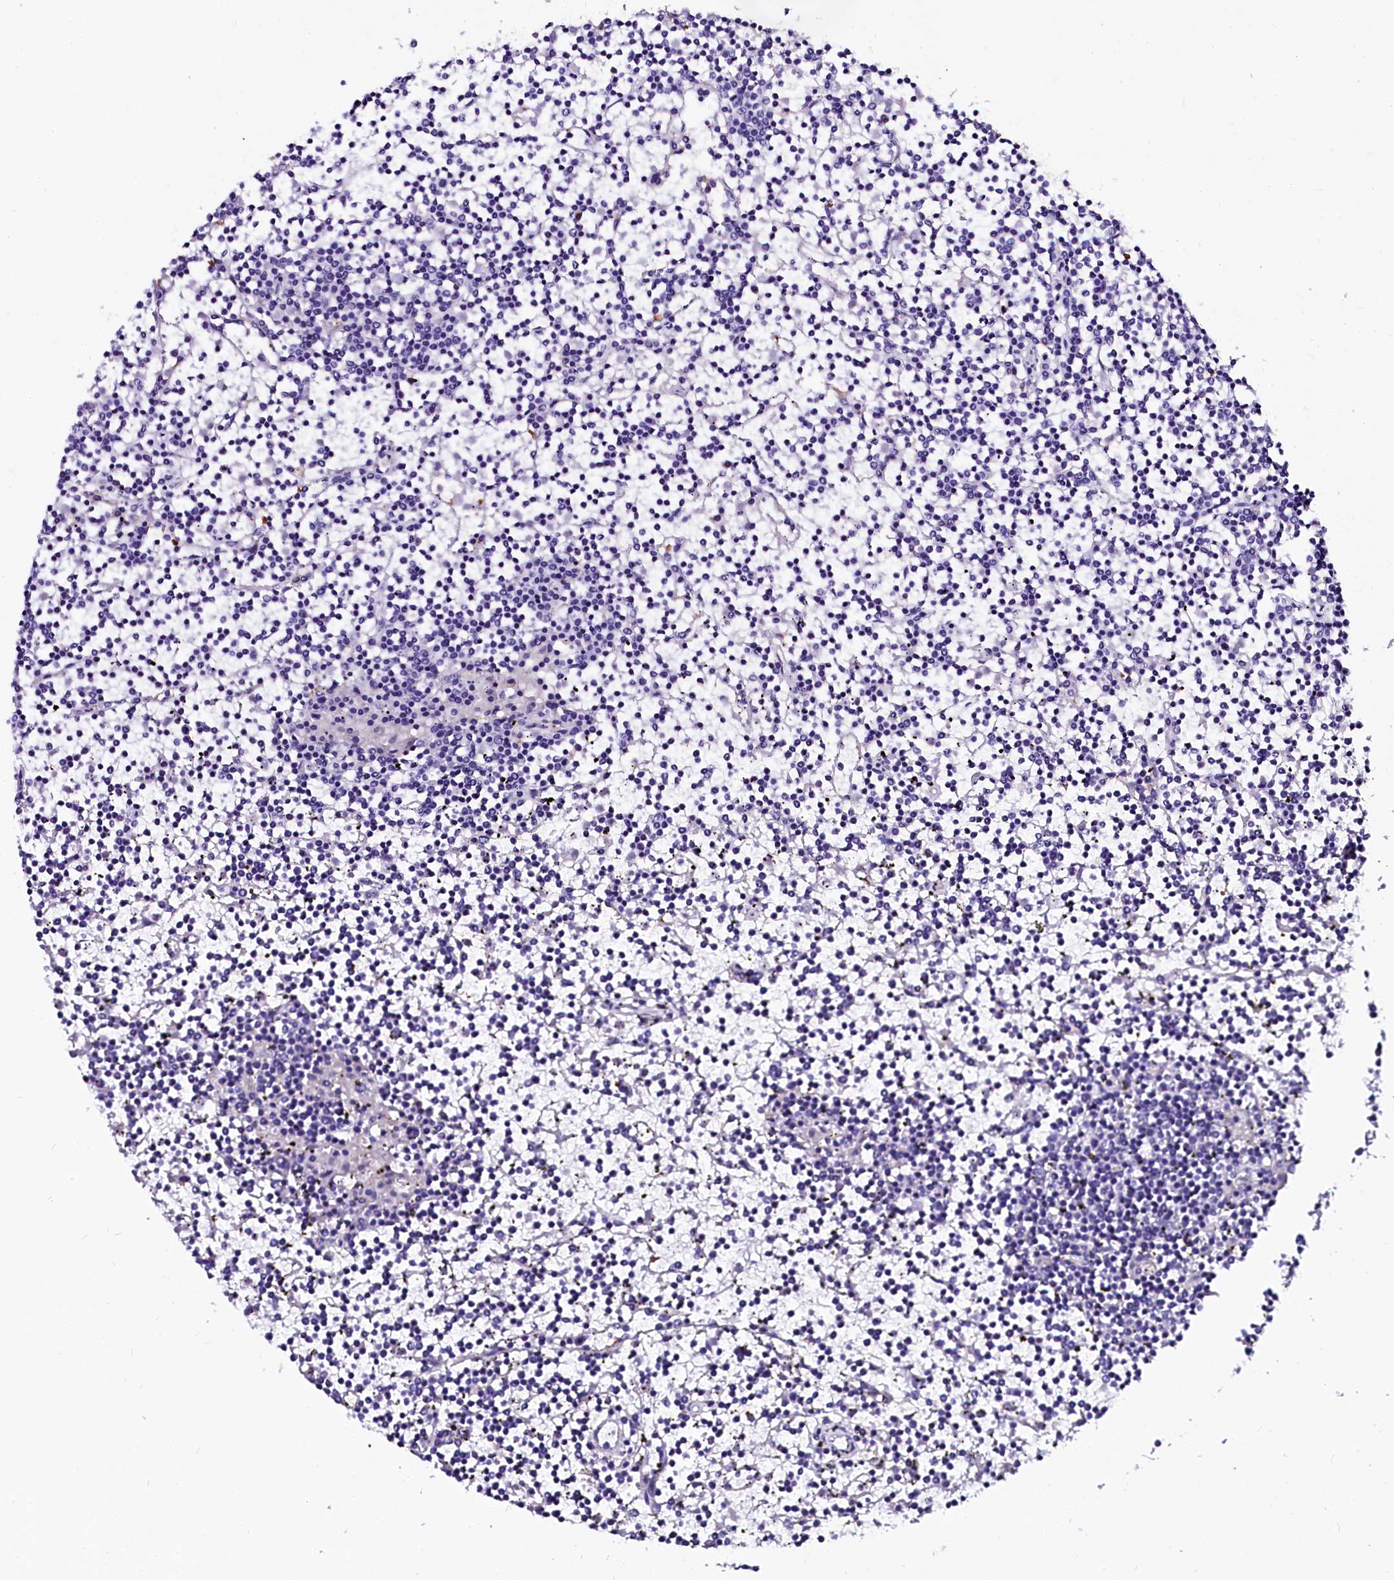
{"staining": {"intensity": "negative", "quantity": "none", "location": "none"}, "tissue": "lymphoma", "cell_type": "Tumor cells", "image_type": "cancer", "snomed": [{"axis": "morphology", "description": "Malignant lymphoma, non-Hodgkin's type, Low grade"}, {"axis": "topography", "description": "Spleen"}], "caption": "A histopathology image of human lymphoma is negative for staining in tumor cells.", "gene": "OTOL1", "patient": {"sex": "female", "age": 19}}